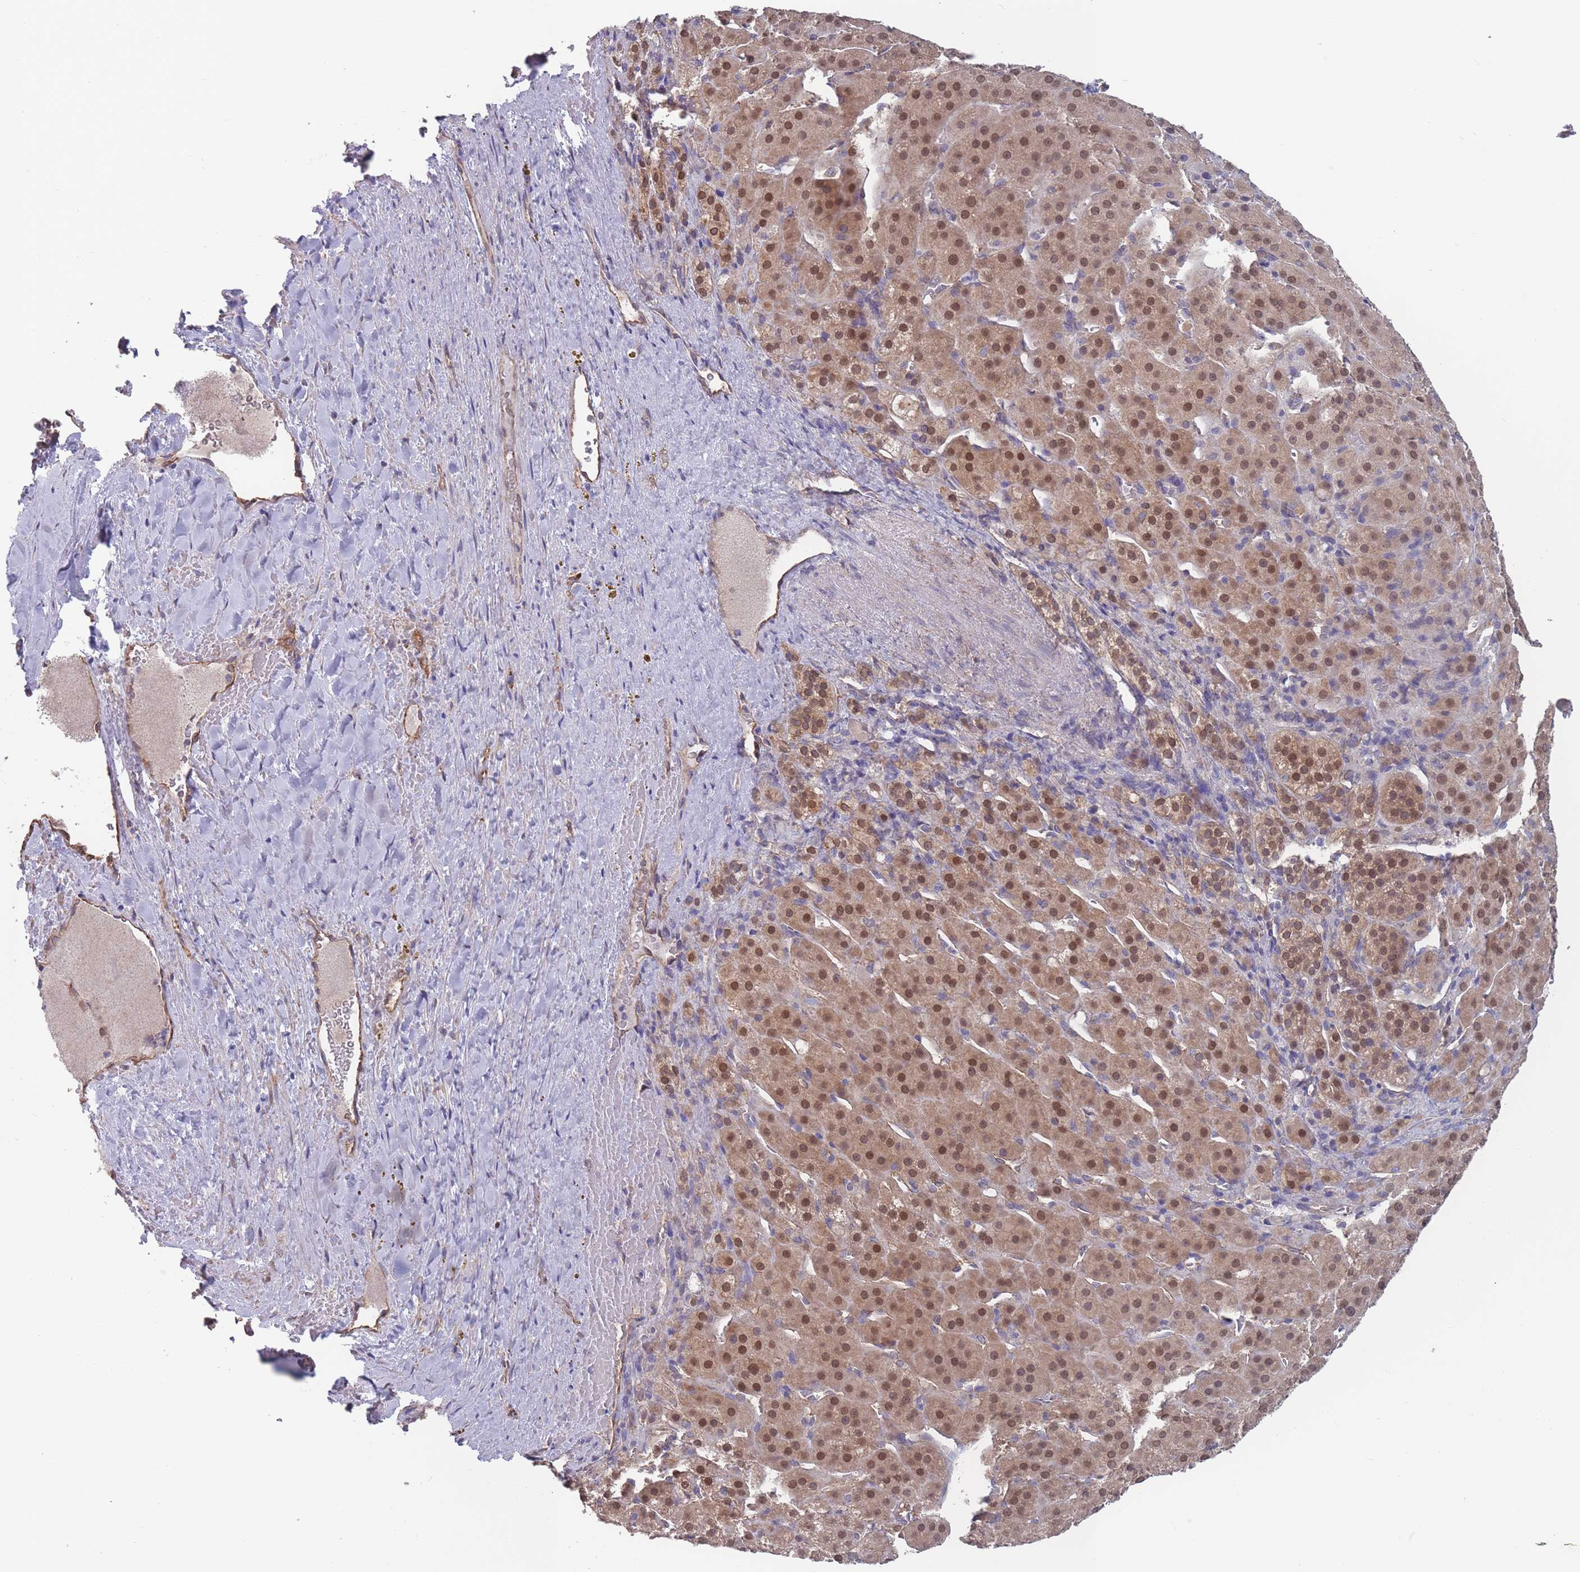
{"staining": {"intensity": "moderate", "quantity": "25%-75%", "location": "cytoplasmic/membranous,nuclear"}, "tissue": "adrenal gland", "cell_type": "Glandular cells", "image_type": "normal", "snomed": [{"axis": "morphology", "description": "Normal tissue, NOS"}, {"axis": "topography", "description": "Adrenal gland"}], "caption": "Human adrenal gland stained with a brown dye demonstrates moderate cytoplasmic/membranous,nuclear positive positivity in approximately 25%-75% of glandular cells.", "gene": "SLC1A6", "patient": {"sex": "female", "age": 41}}